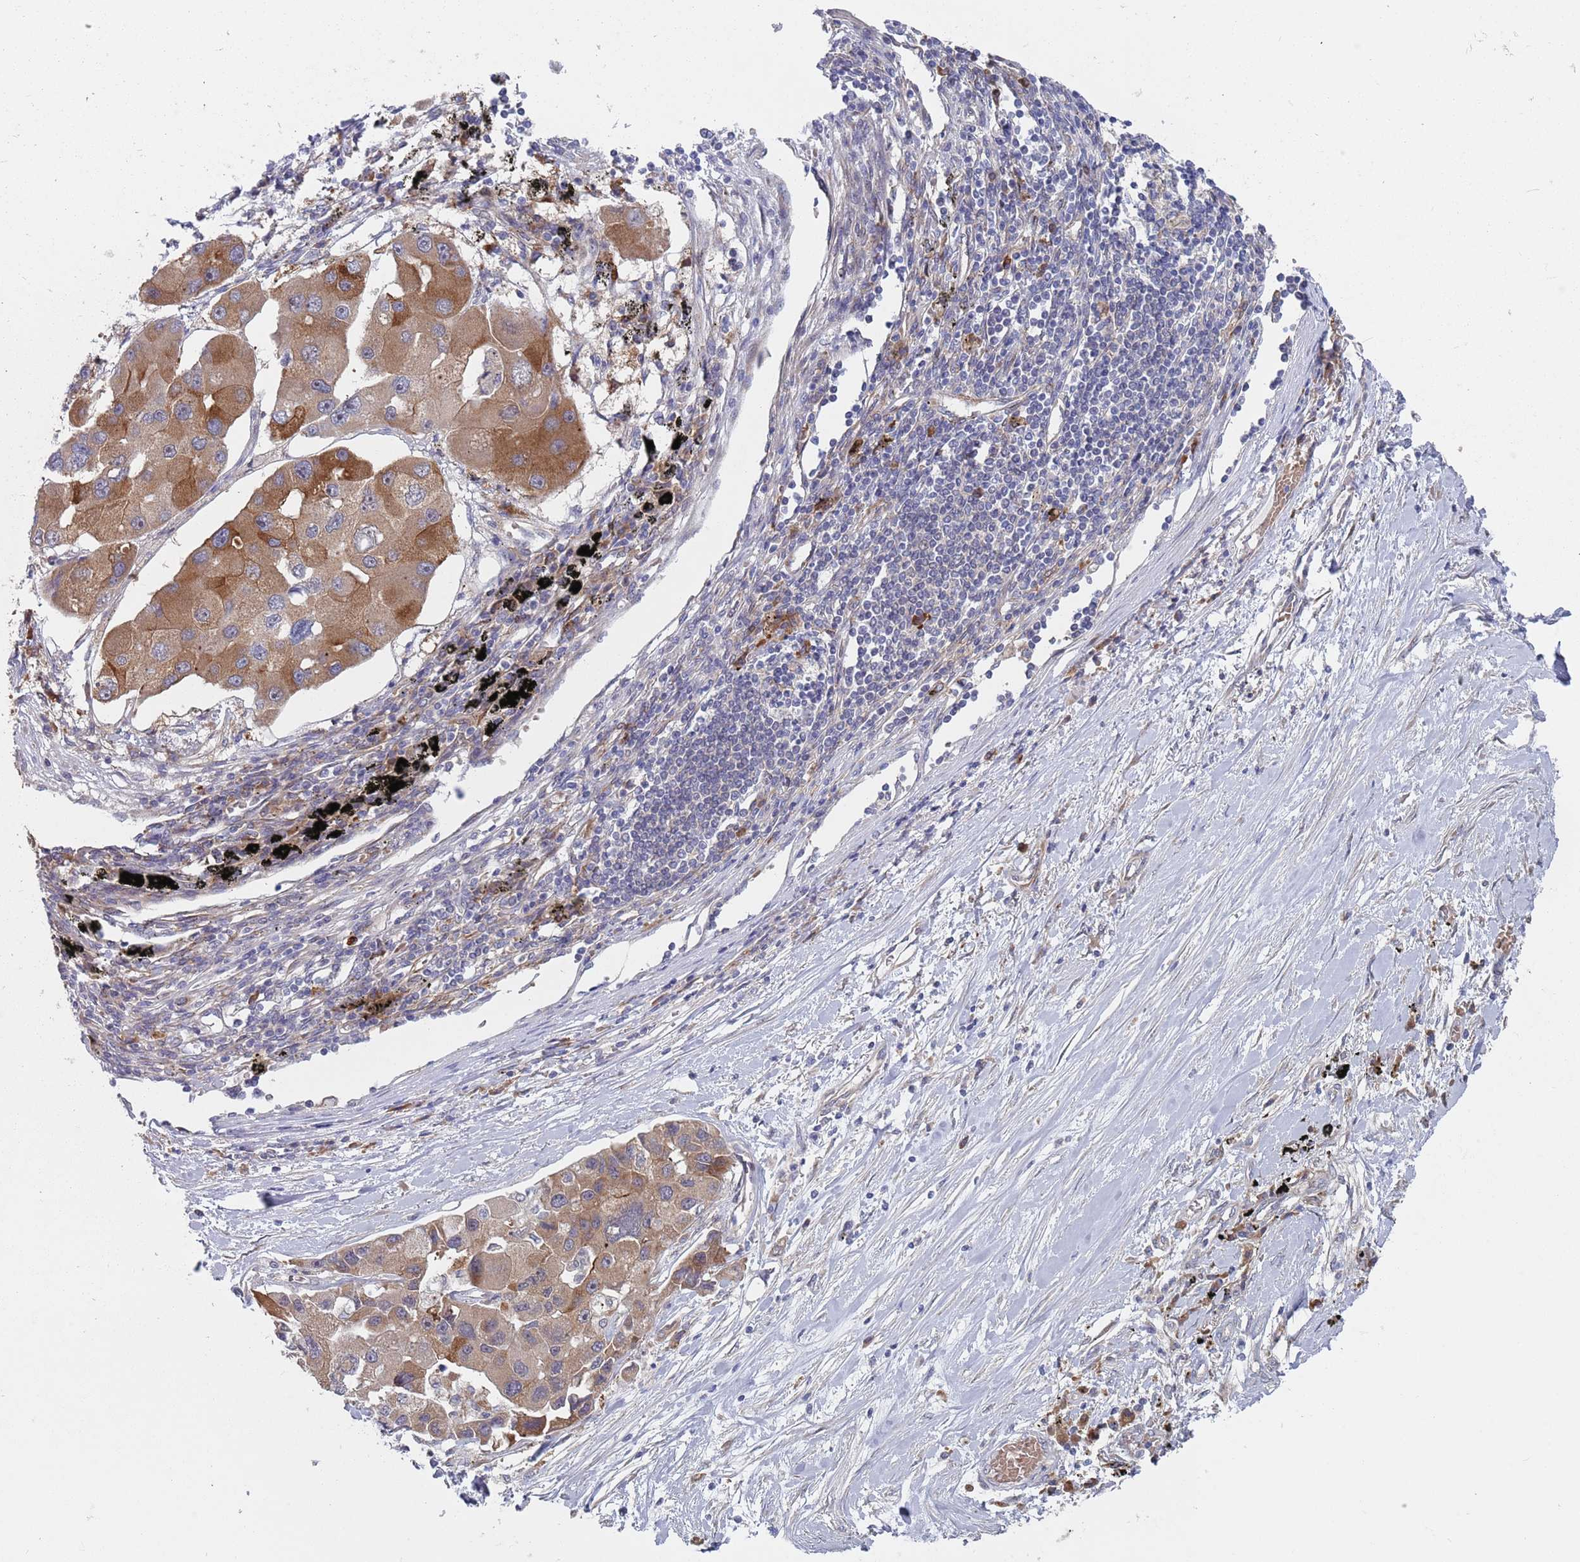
{"staining": {"intensity": "moderate", "quantity": ">75%", "location": "cytoplasmic/membranous"}, "tissue": "lung cancer", "cell_type": "Tumor cells", "image_type": "cancer", "snomed": [{"axis": "morphology", "description": "Adenocarcinoma, NOS"}, {"axis": "topography", "description": "Lung"}], "caption": "Protein analysis of lung cancer tissue exhibits moderate cytoplasmic/membranous staining in approximately >75% of tumor cells. The staining is performed using DAB (3,3'-diaminobenzidine) brown chromogen to label protein expression. The nuclei are counter-stained blue using hematoxylin.", "gene": "ZNF140", "patient": {"sex": "female", "age": 54}}